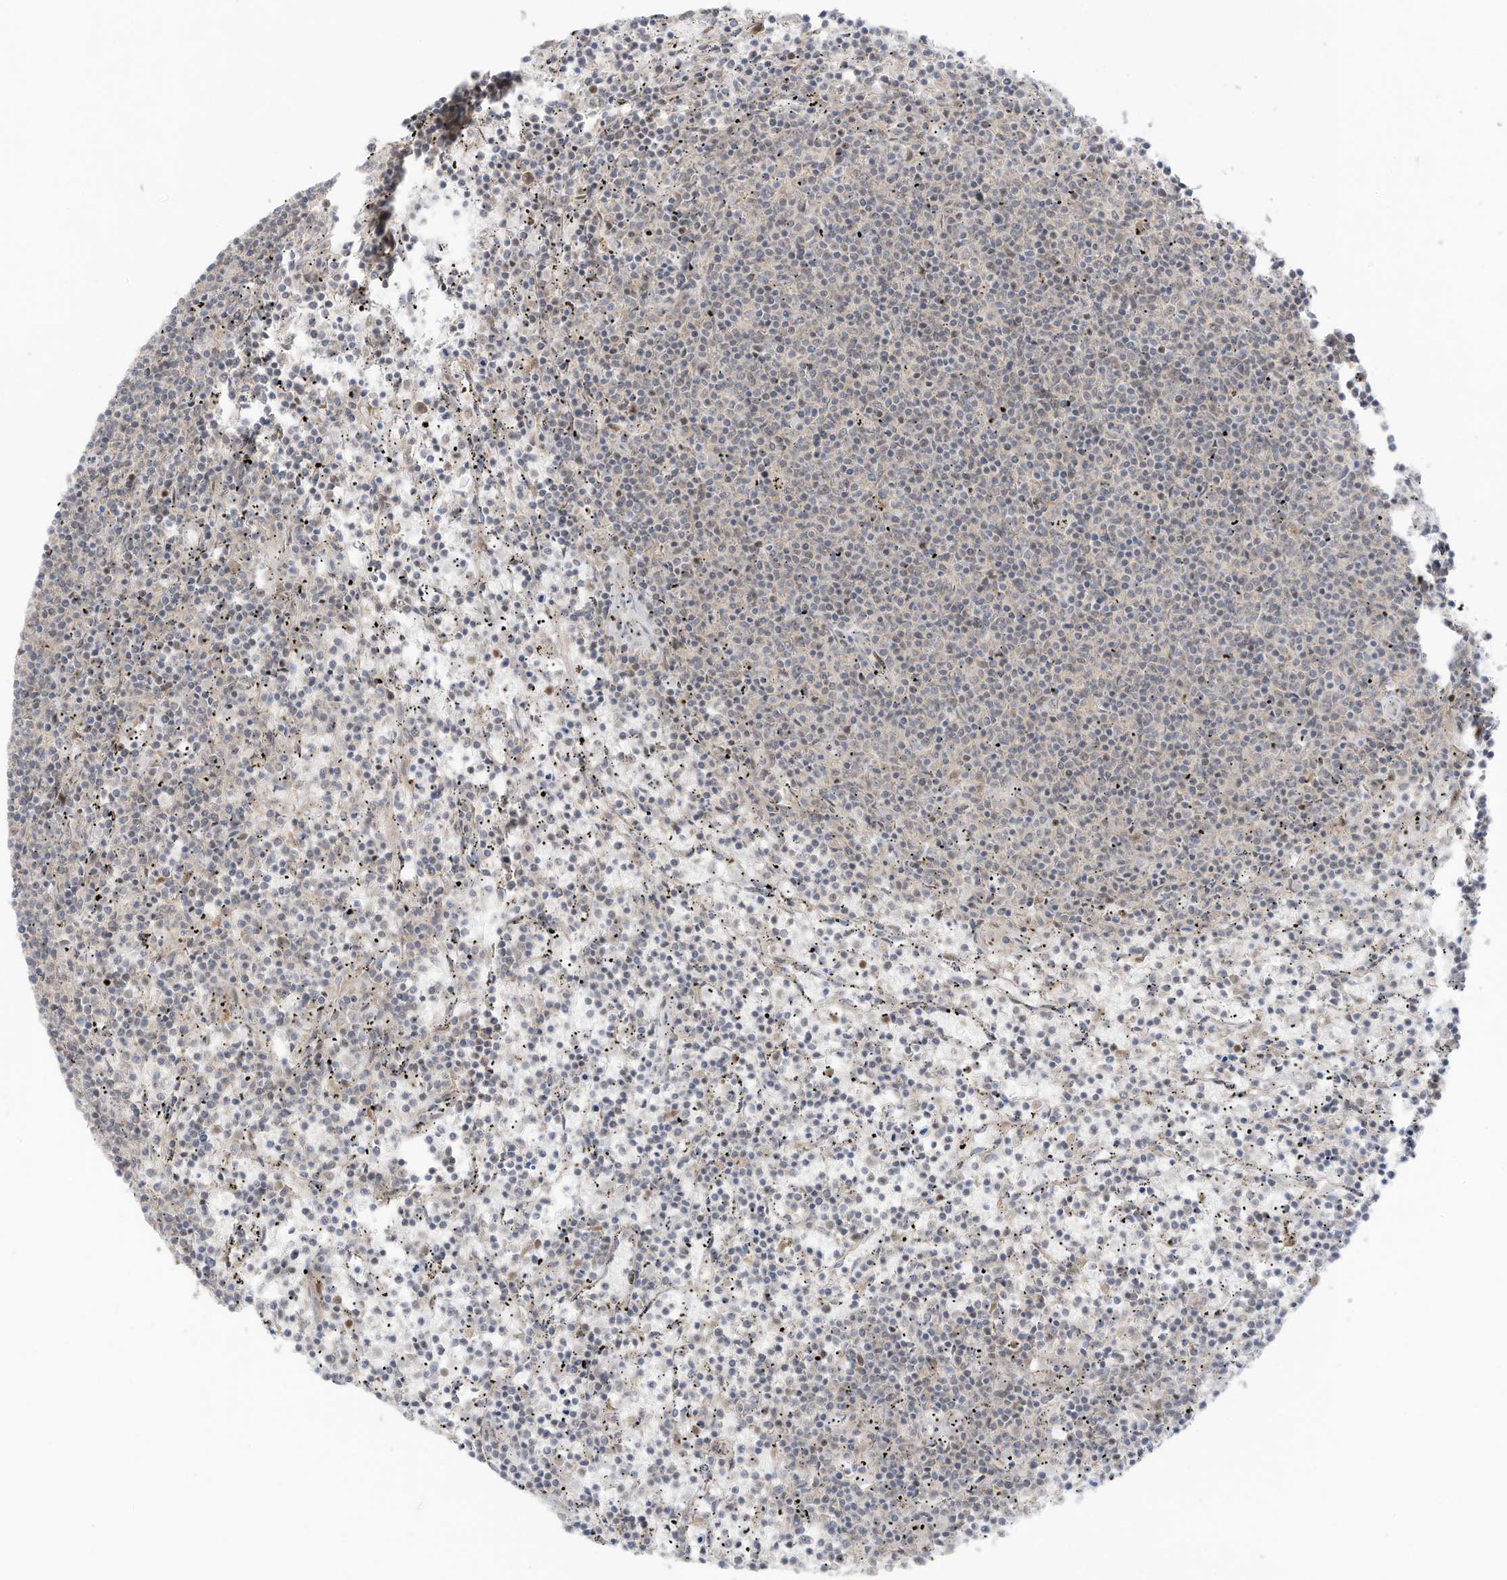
{"staining": {"intensity": "negative", "quantity": "none", "location": "none"}, "tissue": "lymphoma", "cell_type": "Tumor cells", "image_type": "cancer", "snomed": [{"axis": "morphology", "description": "Malignant lymphoma, non-Hodgkin's type, Low grade"}, {"axis": "topography", "description": "Spleen"}], "caption": "IHC of lymphoma reveals no positivity in tumor cells.", "gene": "ZCWPW2", "patient": {"sex": "female", "age": 50}}